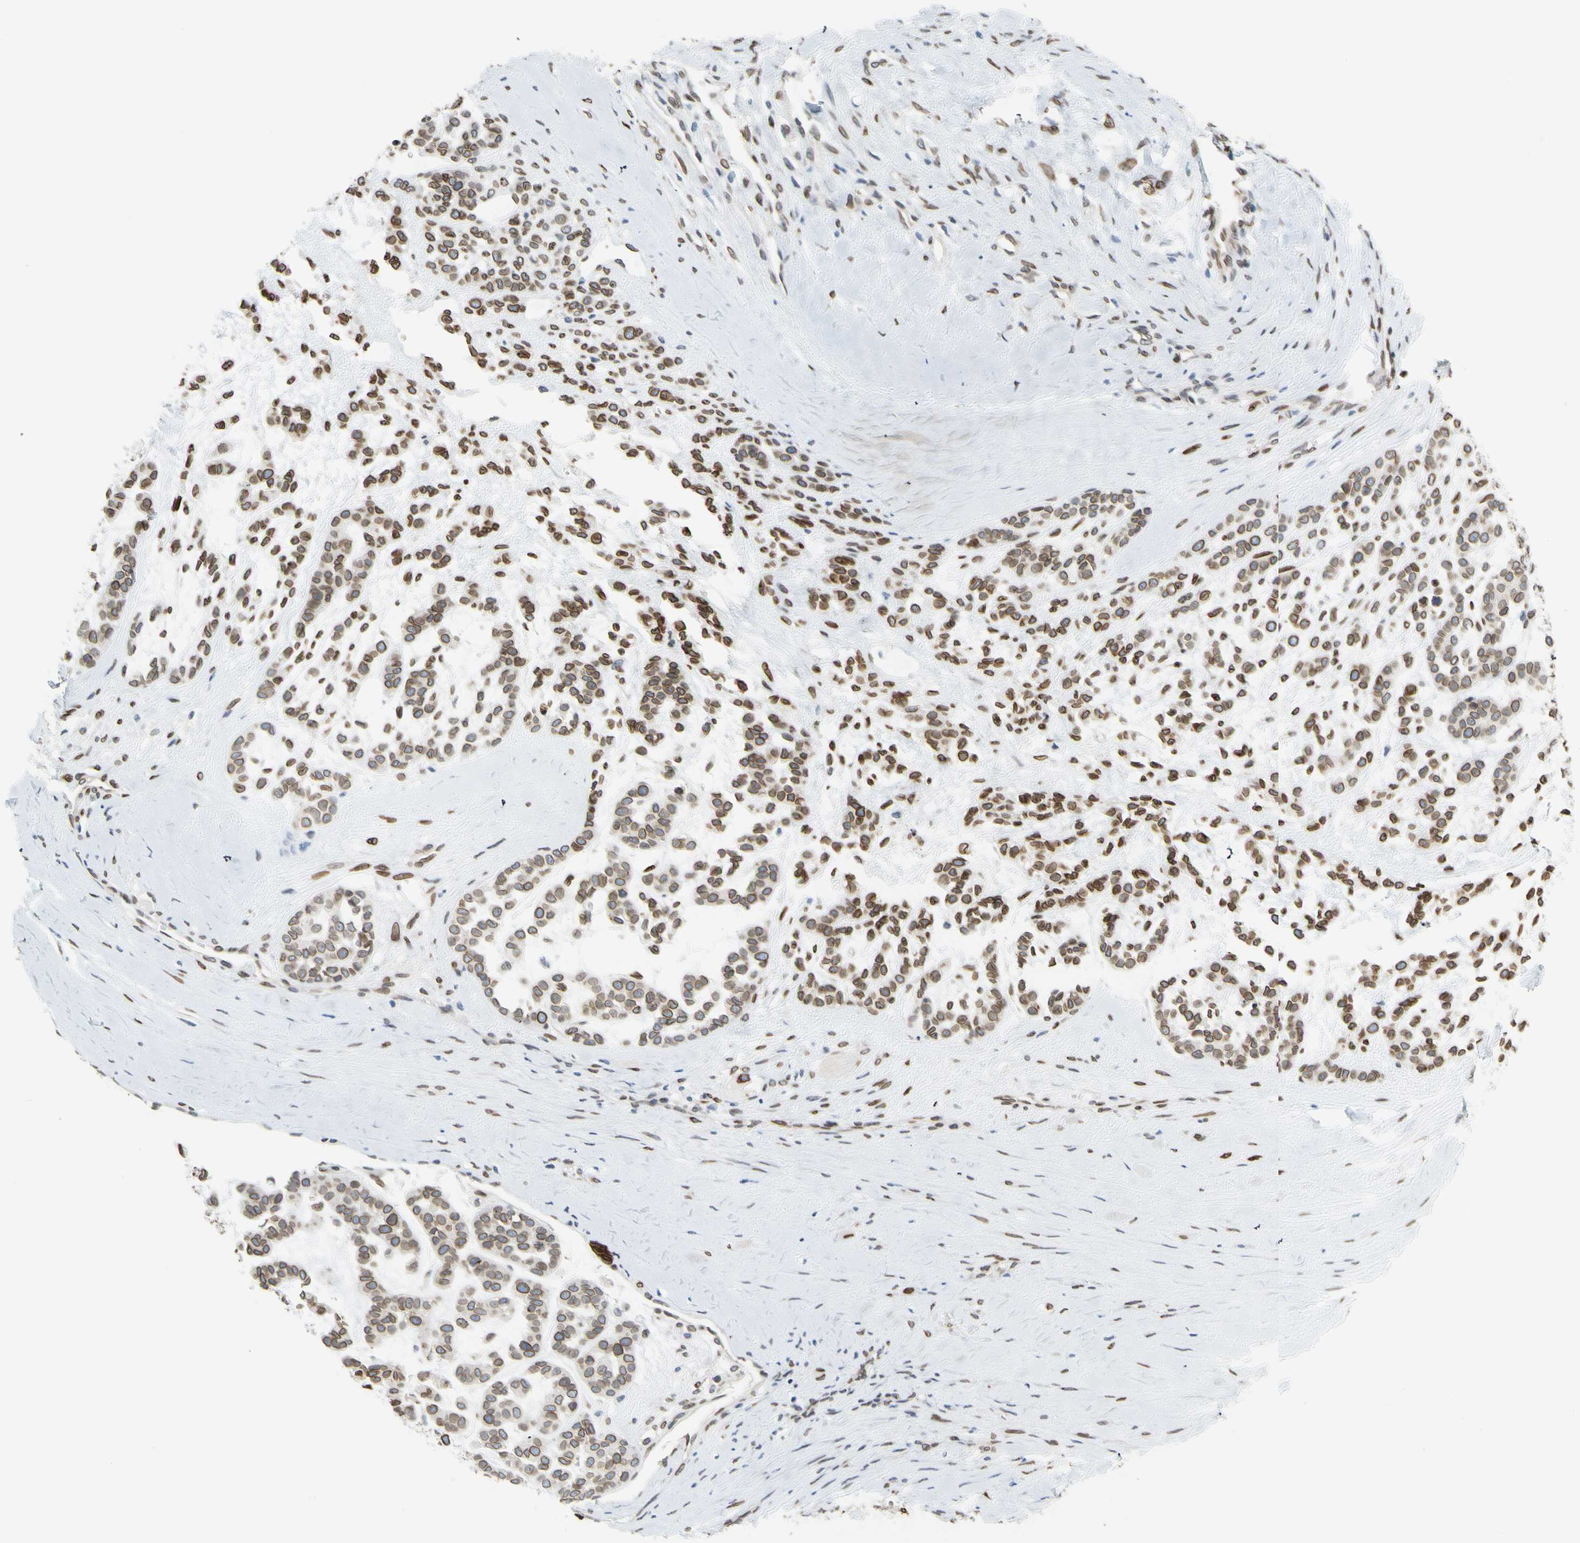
{"staining": {"intensity": "strong", "quantity": ">75%", "location": "cytoplasmic/membranous,nuclear"}, "tissue": "head and neck cancer", "cell_type": "Tumor cells", "image_type": "cancer", "snomed": [{"axis": "morphology", "description": "Adenocarcinoma, NOS"}, {"axis": "morphology", "description": "Adenoma, NOS"}, {"axis": "topography", "description": "Head-Neck"}], "caption": "IHC of head and neck cancer (adenoma) demonstrates high levels of strong cytoplasmic/membranous and nuclear staining in approximately >75% of tumor cells.", "gene": "SUN1", "patient": {"sex": "female", "age": 55}}